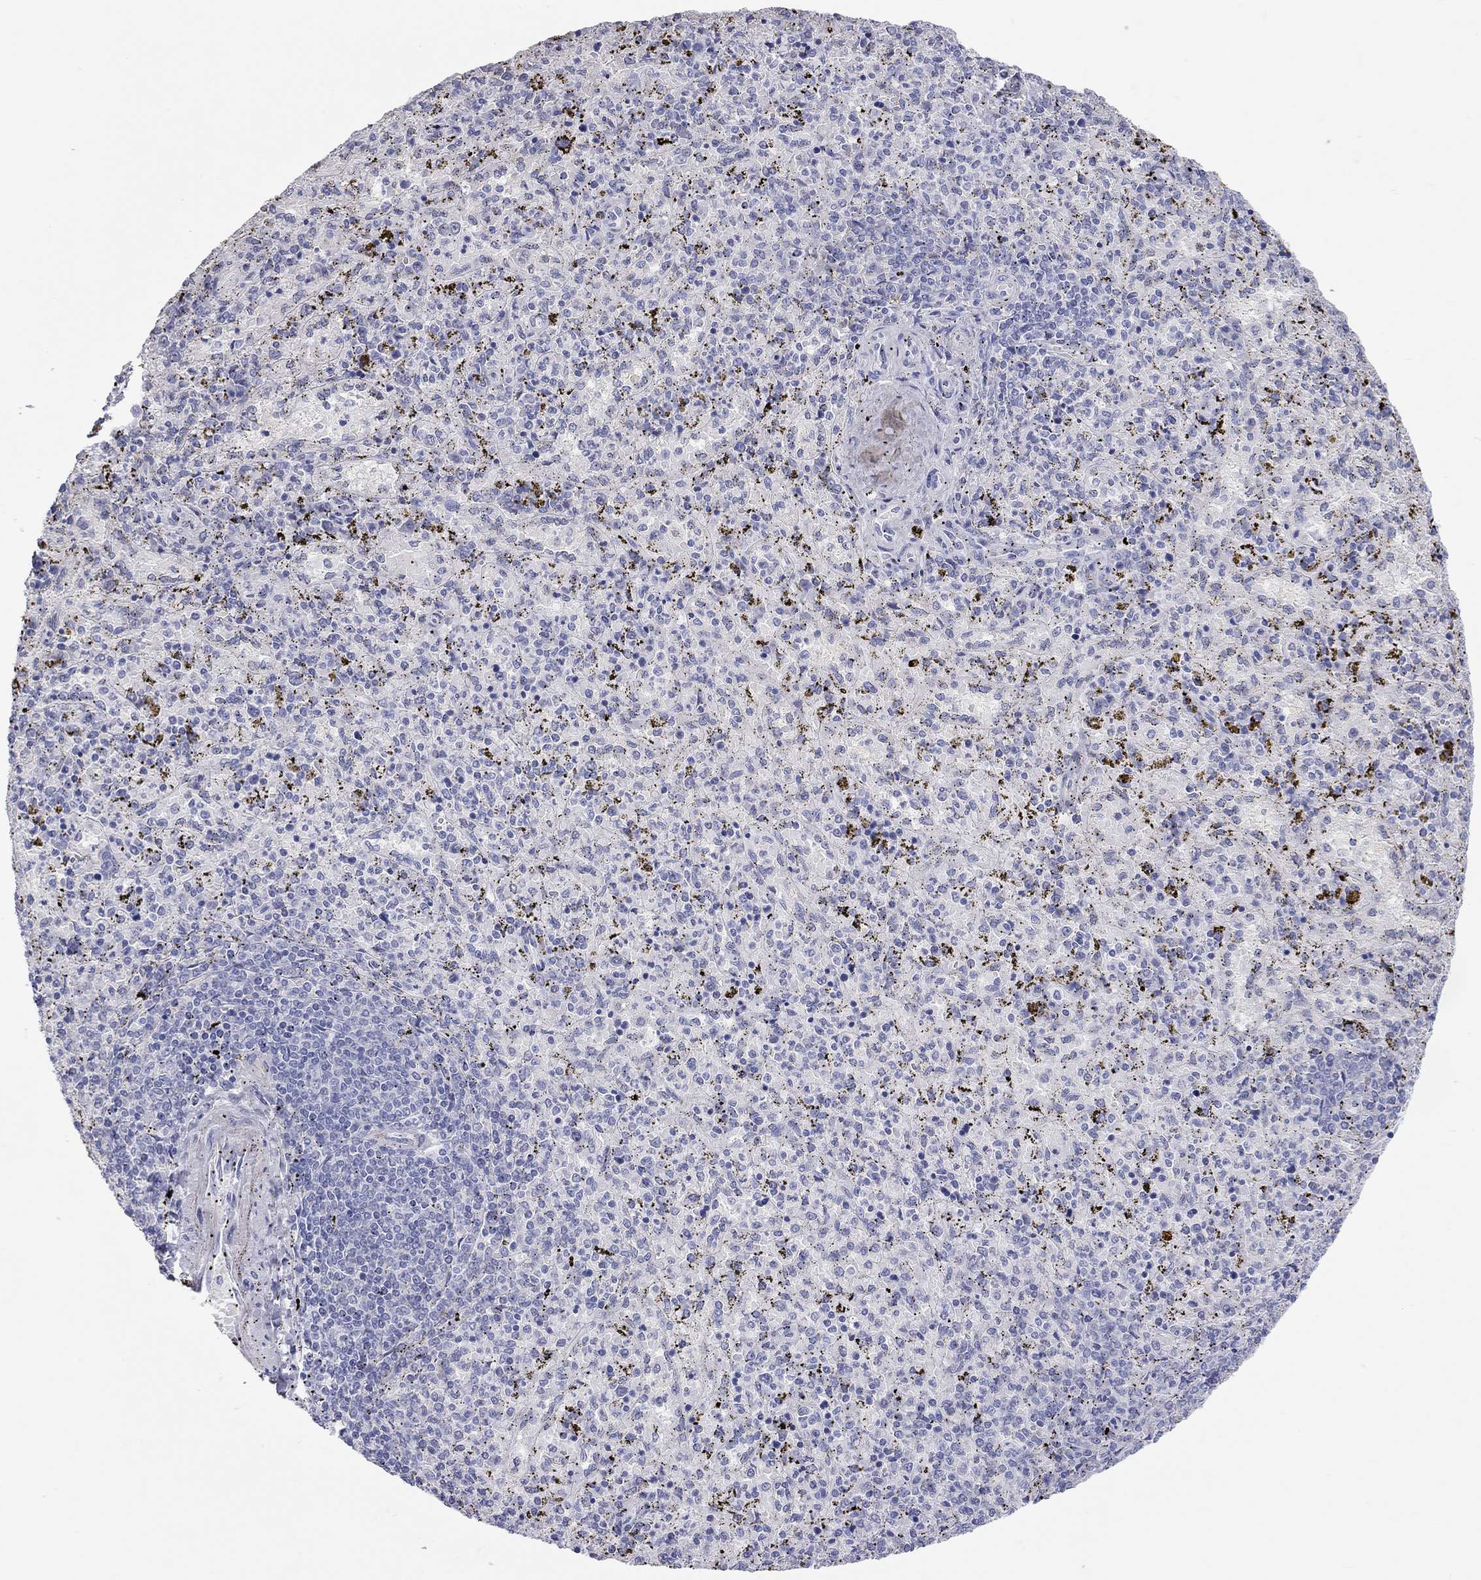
{"staining": {"intensity": "negative", "quantity": "none", "location": "none"}, "tissue": "spleen", "cell_type": "Cells in red pulp", "image_type": "normal", "snomed": [{"axis": "morphology", "description": "Normal tissue, NOS"}, {"axis": "topography", "description": "Spleen"}], "caption": "This is an immunohistochemistry (IHC) micrograph of unremarkable human spleen. There is no staining in cells in red pulp.", "gene": "PCDHGC5", "patient": {"sex": "female", "age": 50}}